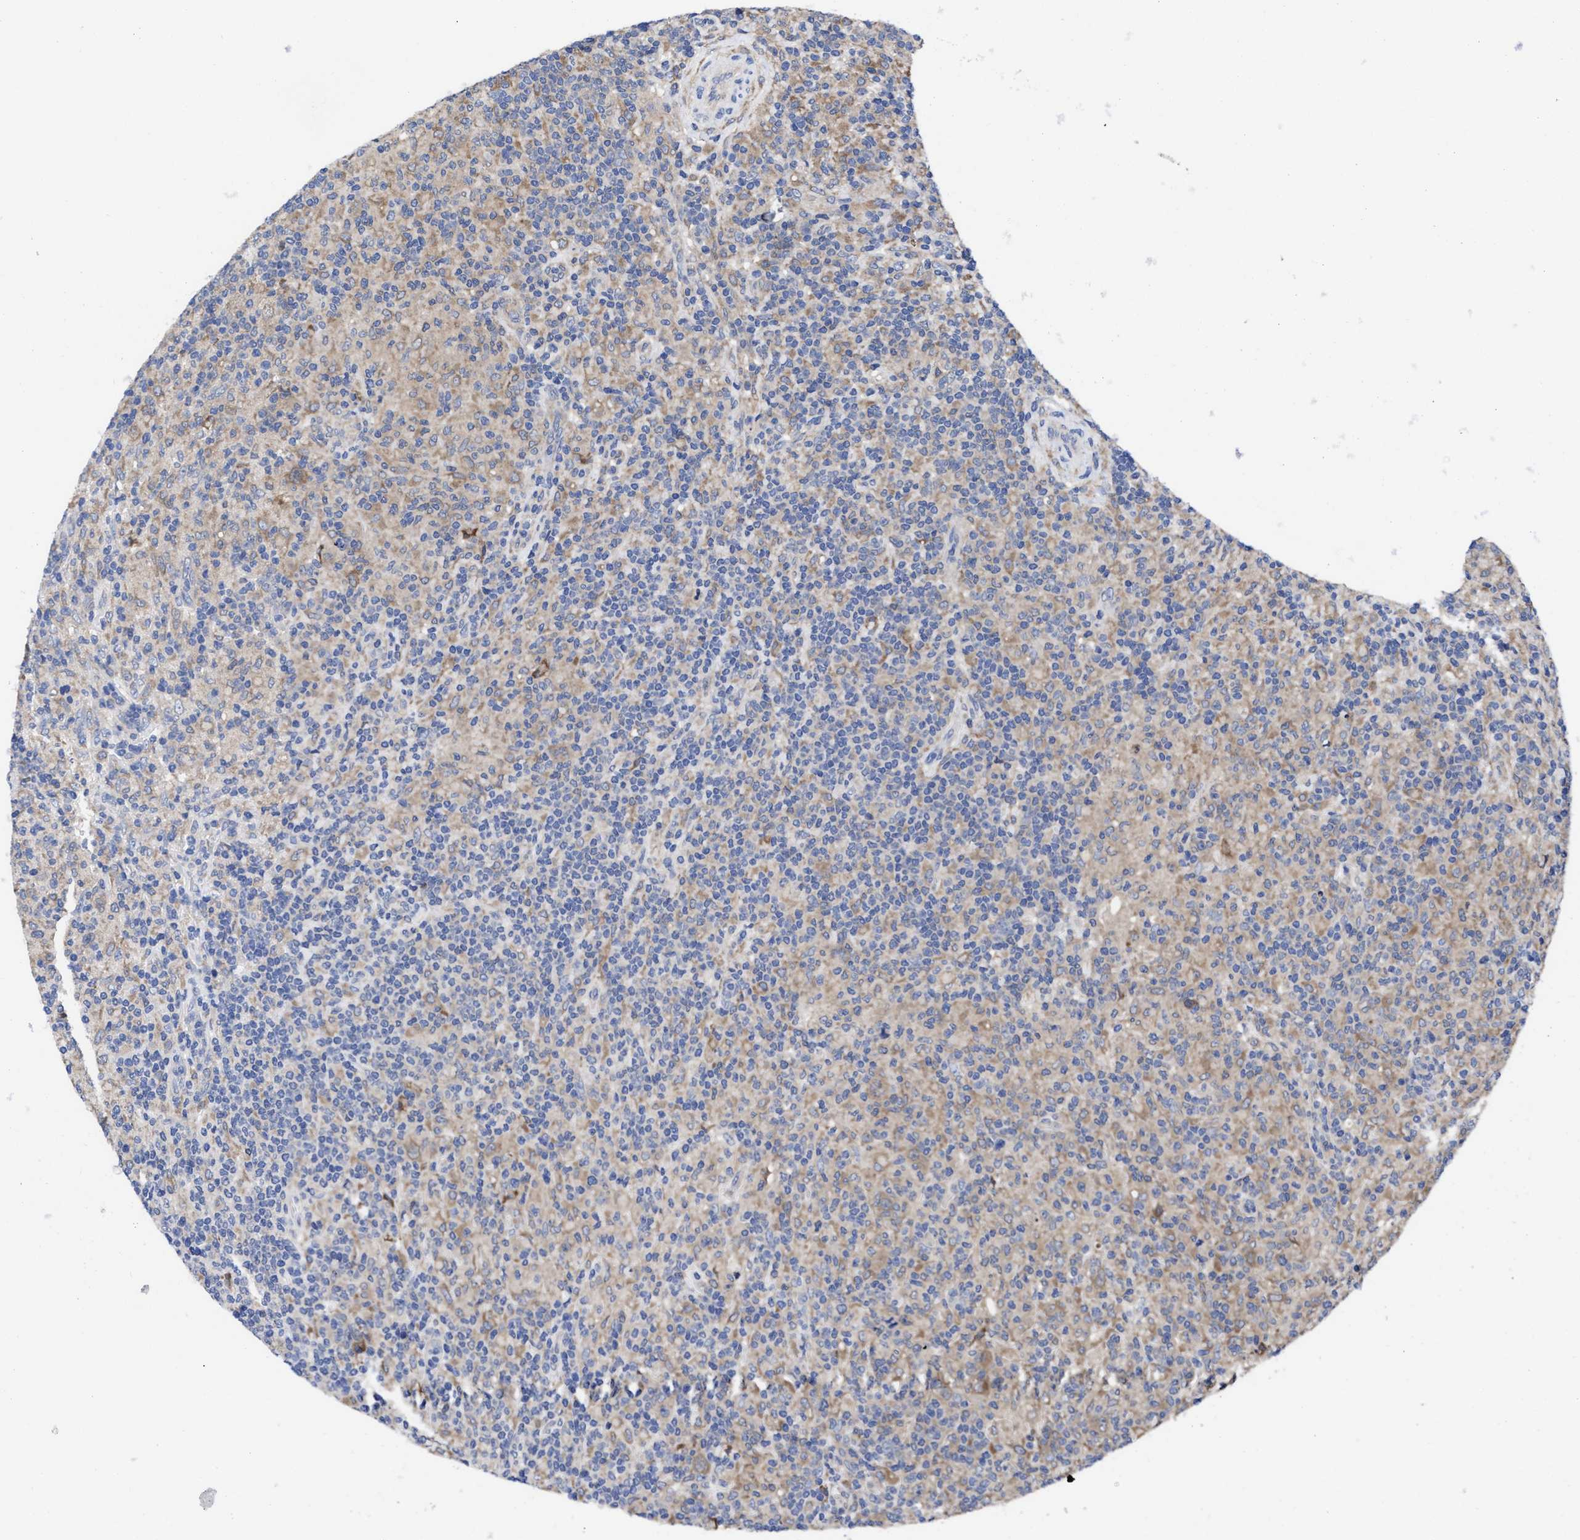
{"staining": {"intensity": "weak", "quantity": "25%-75%", "location": "cytoplasmic/membranous"}, "tissue": "lymphoma", "cell_type": "Tumor cells", "image_type": "cancer", "snomed": [{"axis": "morphology", "description": "Hodgkin's disease, NOS"}, {"axis": "topography", "description": "Lymph node"}], "caption": "A histopathology image showing weak cytoplasmic/membranous positivity in about 25%-75% of tumor cells in Hodgkin's disease, as visualized by brown immunohistochemical staining.", "gene": "TXNDC17", "patient": {"sex": "male", "age": 70}}